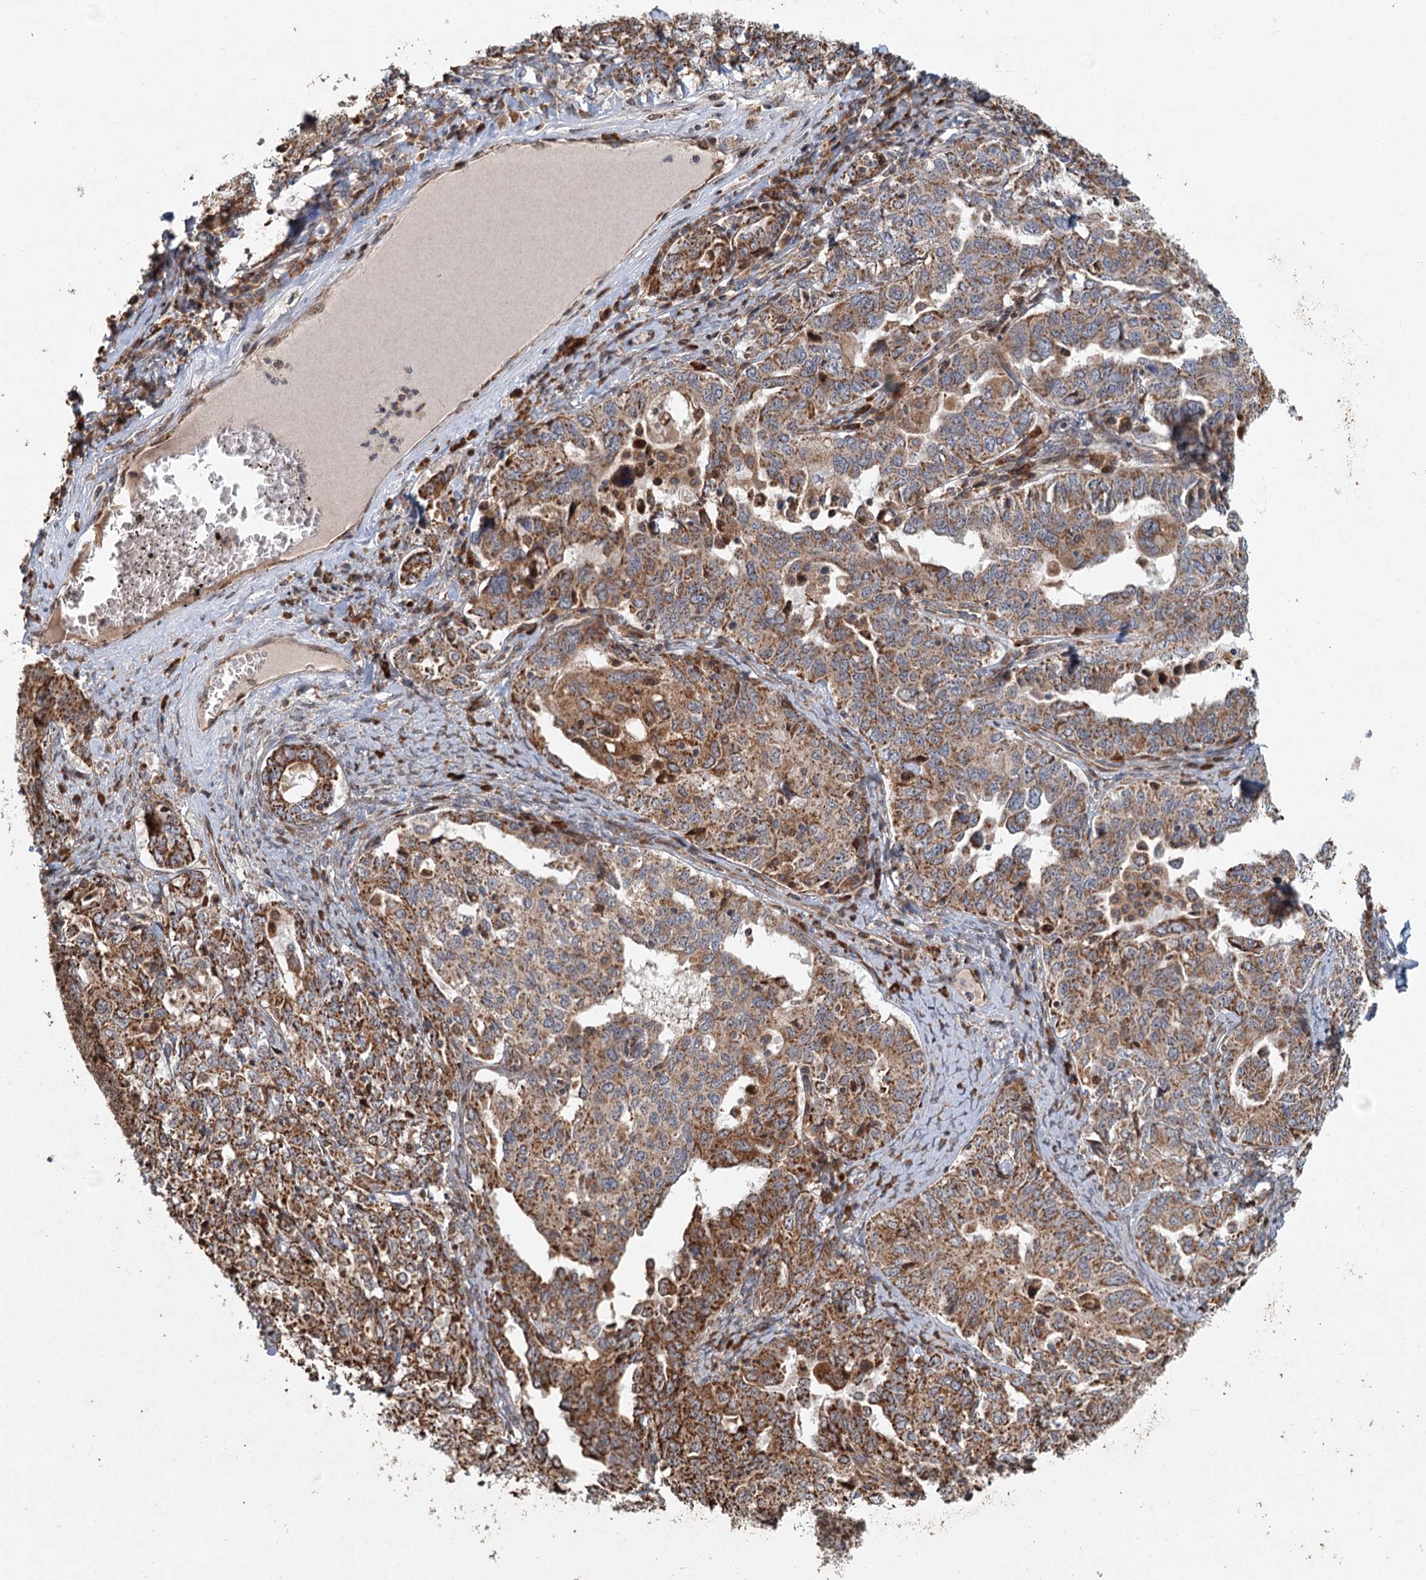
{"staining": {"intensity": "moderate", "quantity": ">75%", "location": "cytoplasmic/membranous"}, "tissue": "ovarian cancer", "cell_type": "Tumor cells", "image_type": "cancer", "snomed": [{"axis": "morphology", "description": "Carcinoma, endometroid"}, {"axis": "topography", "description": "Ovary"}], "caption": "Ovarian cancer was stained to show a protein in brown. There is medium levels of moderate cytoplasmic/membranous positivity in approximately >75% of tumor cells.", "gene": "SRPX2", "patient": {"sex": "female", "age": 62}}